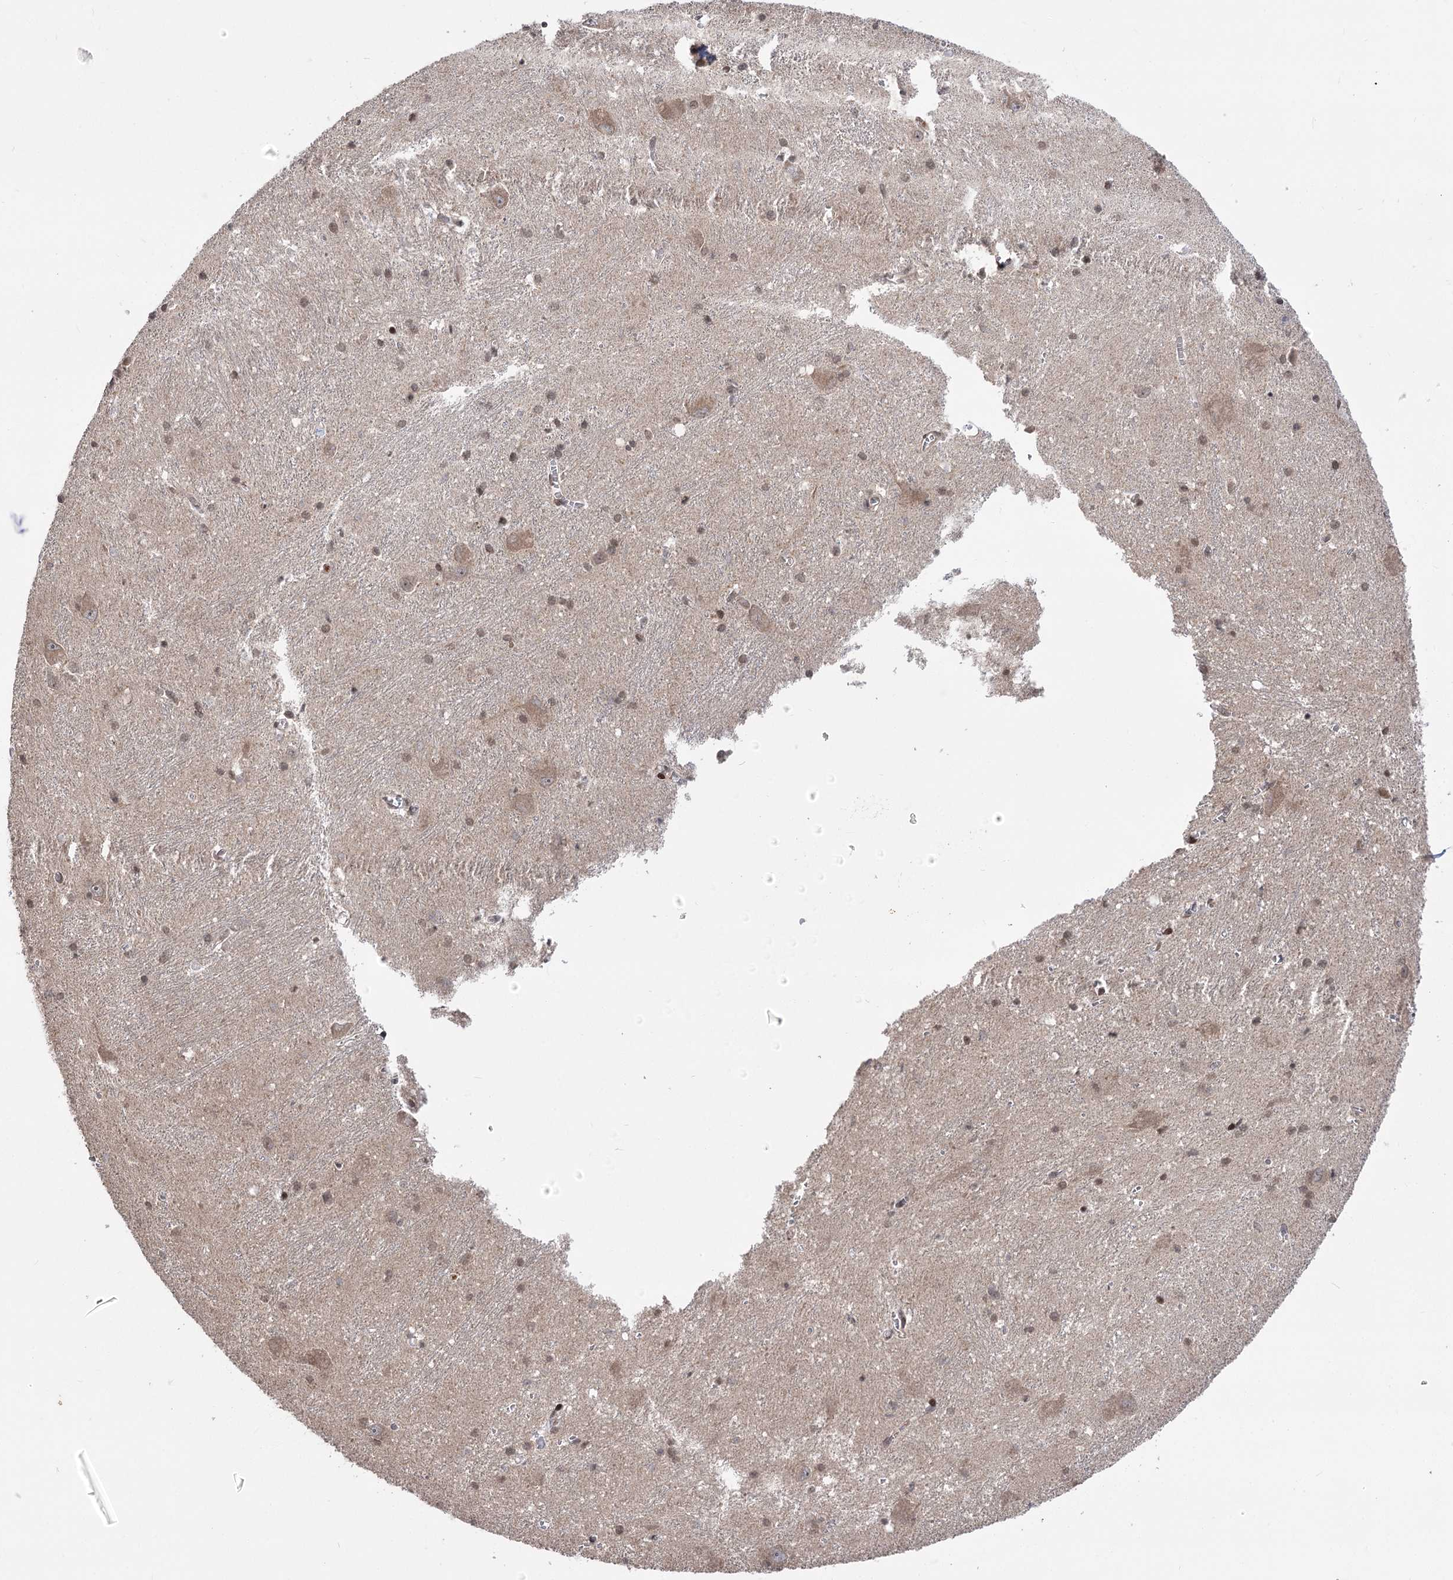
{"staining": {"intensity": "moderate", "quantity": "25%-75%", "location": "nuclear"}, "tissue": "caudate", "cell_type": "Glial cells", "image_type": "normal", "snomed": [{"axis": "morphology", "description": "Normal tissue, NOS"}, {"axis": "topography", "description": "Lateral ventricle wall"}], "caption": "Normal caudate exhibits moderate nuclear positivity in approximately 25%-75% of glial cells, visualized by immunohistochemistry.", "gene": "TENM2", "patient": {"sex": "male", "age": 37}}